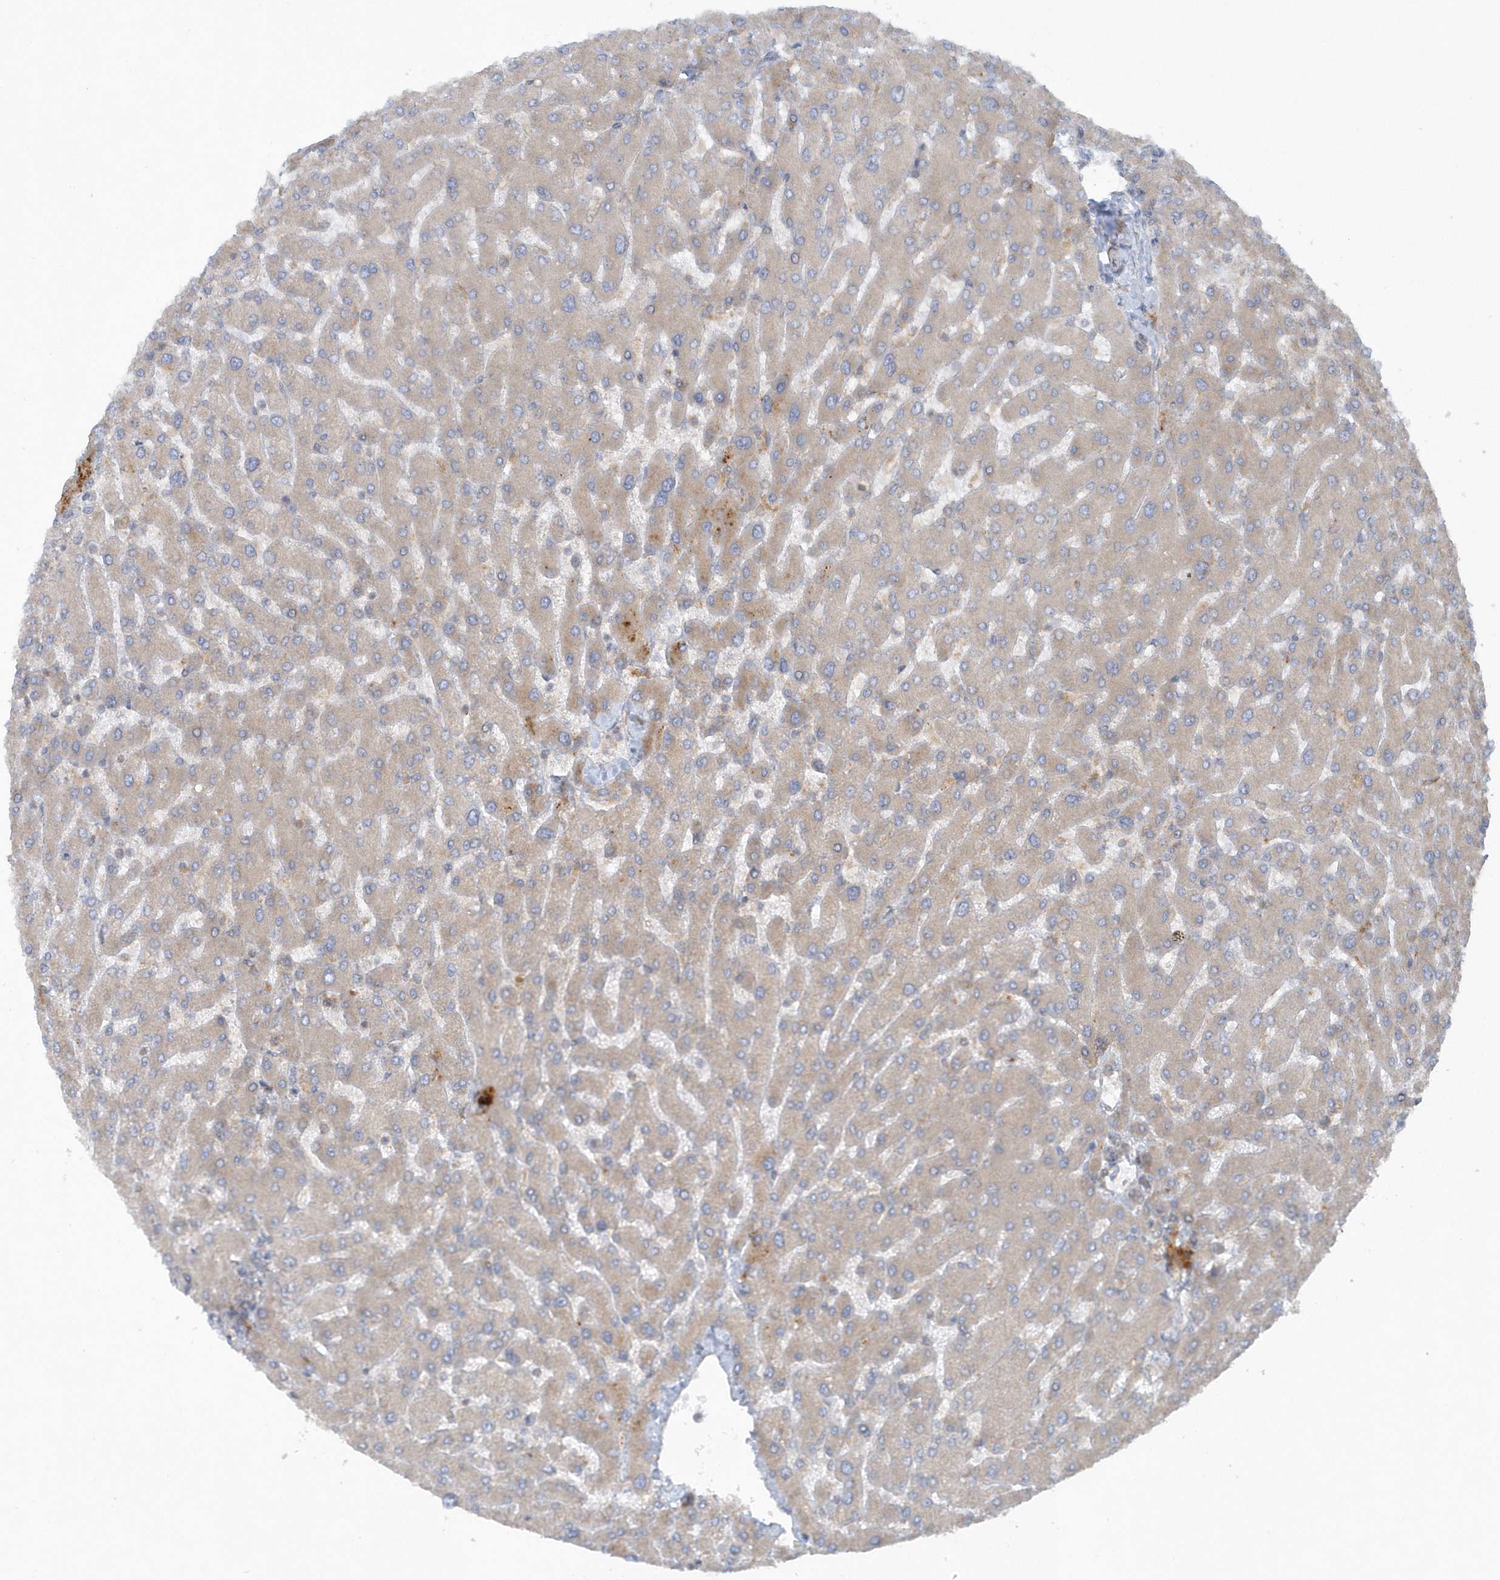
{"staining": {"intensity": "weak", "quantity": ">75%", "location": "cytoplasmic/membranous"}, "tissue": "liver", "cell_type": "Cholangiocytes", "image_type": "normal", "snomed": [{"axis": "morphology", "description": "Normal tissue, NOS"}, {"axis": "topography", "description": "Liver"}], "caption": "Immunohistochemical staining of unremarkable liver reveals >75% levels of weak cytoplasmic/membranous protein positivity in about >75% of cholangiocytes.", "gene": "CNOT10", "patient": {"sex": "male", "age": 55}}